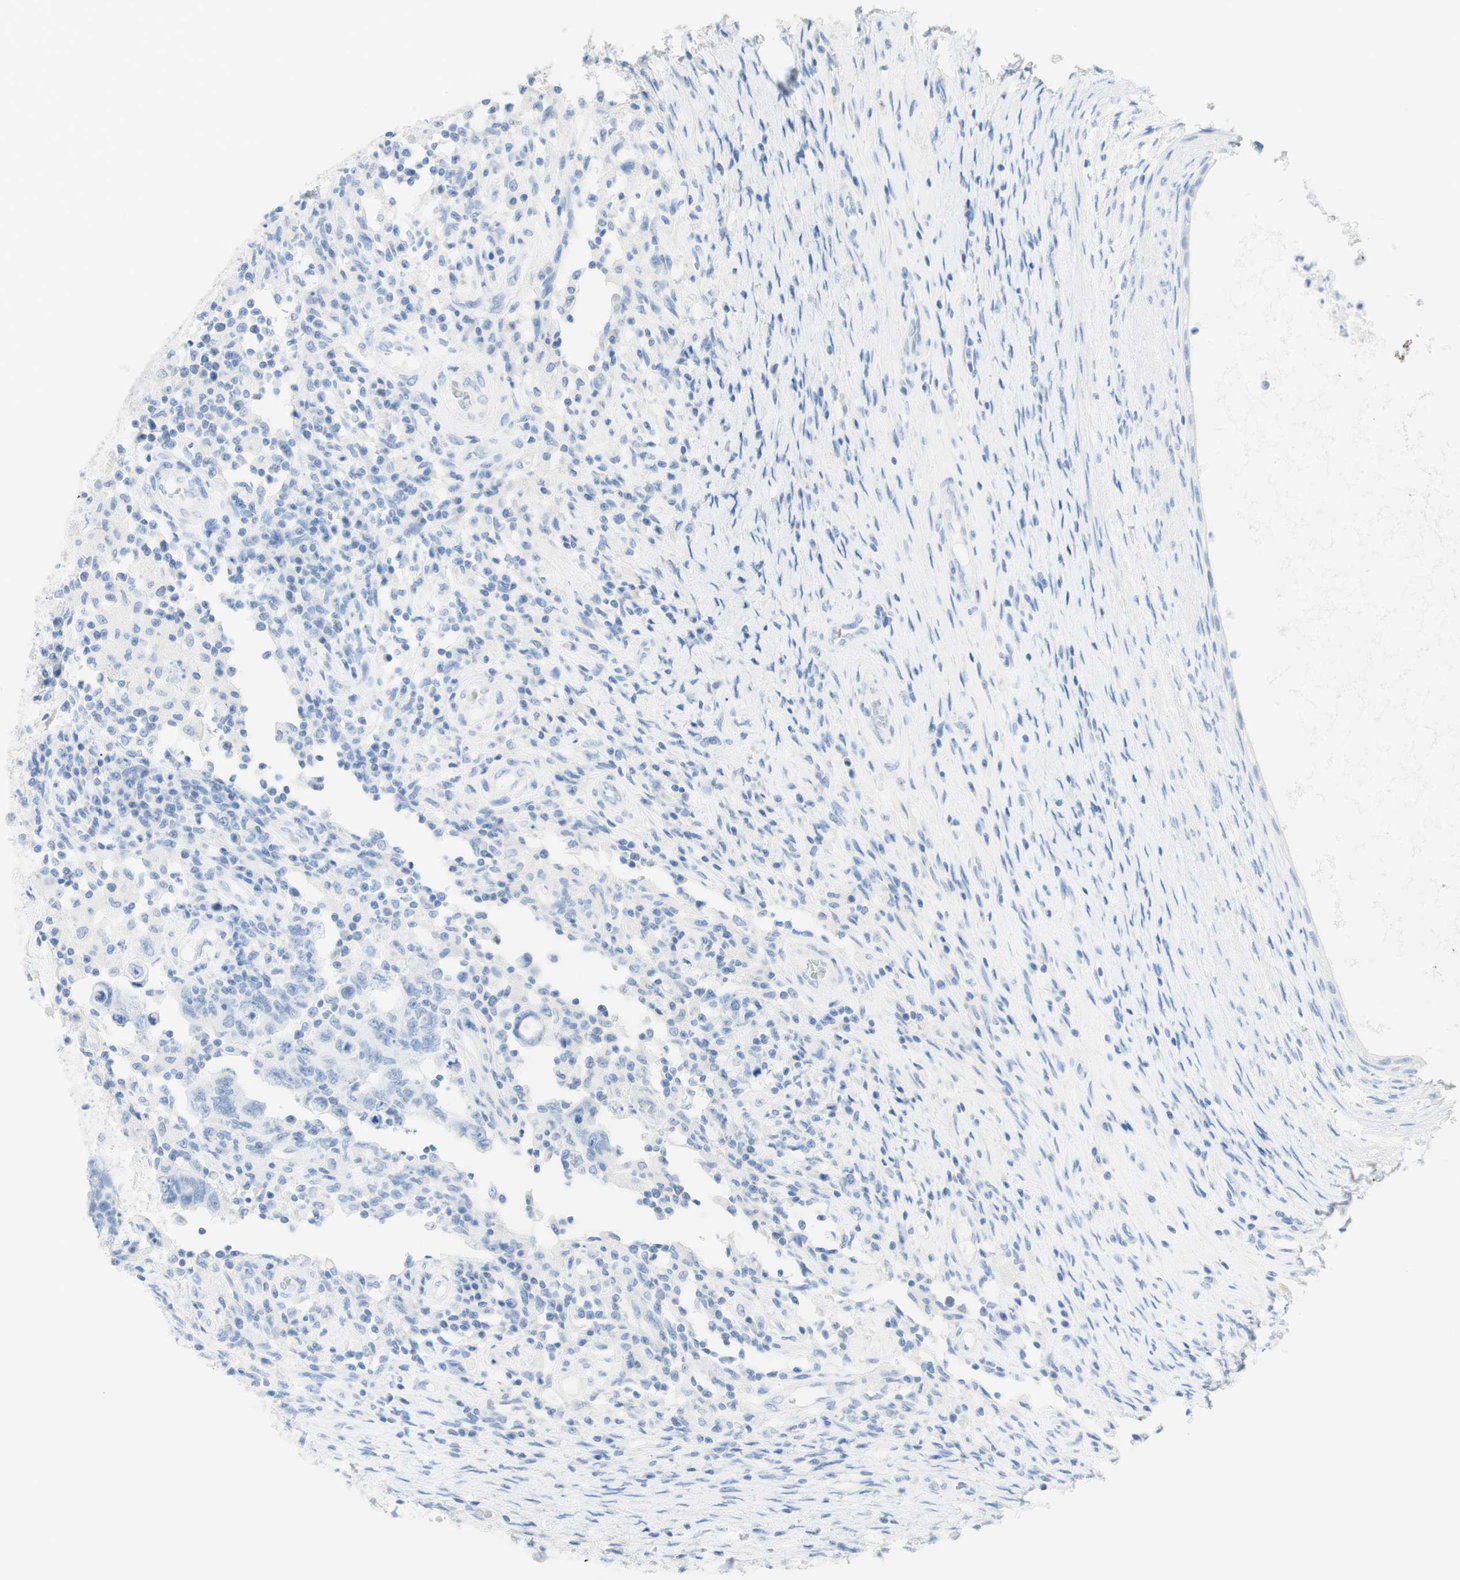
{"staining": {"intensity": "negative", "quantity": "none", "location": "none"}, "tissue": "testis cancer", "cell_type": "Tumor cells", "image_type": "cancer", "snomed": [{"axis": "morphology", "description": "Carcinoma, Embryonal, NOS"}, {"axis": "topography", "description": "Testis"}], "caption": "The histopathology image reveals no staining of tumor cells in testis cancer.", "gene": "TPO", "patient": {"sex": "male", "age": 26}}